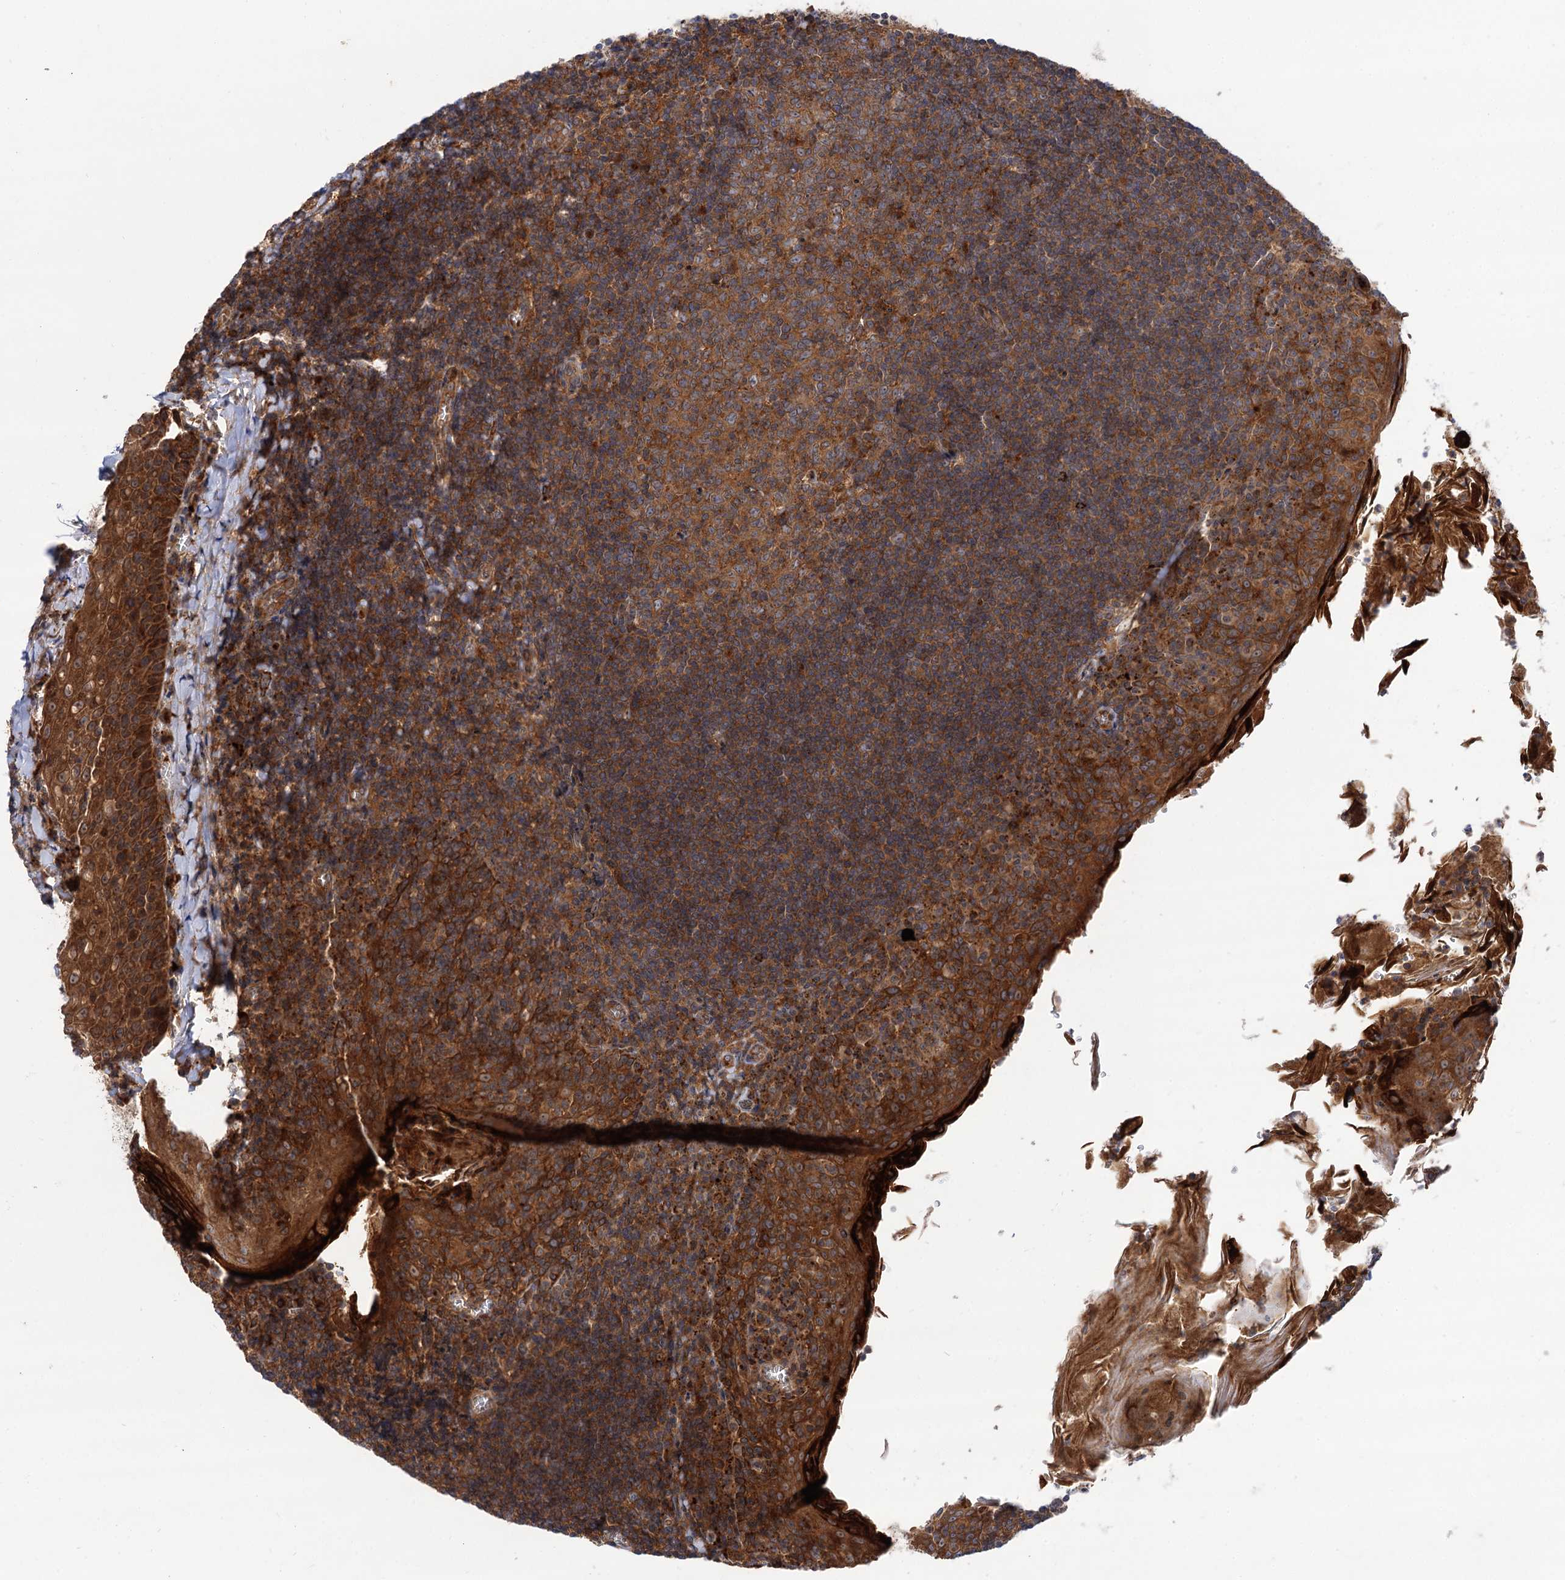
{"staining": {"intensity": "moderate", "quantity": ">75%", "location": "cytoplasmic/membranous"}, "tissue": "tonsil", "cell_type": "Germinal center cells", "image_type": "normal", "snomed": [{"axis": "morphology", "description": "Normal tissue, NOS"}, {"axis": "topography", "description": "Tonsil"}], "caption": "This is a histology image of immunohistochemistry staining of unremarkable tonsil, which shows moderate expression in the cytoplasmic/membranous of germinal center cells.", "gene": "PATL1", "patient": {"sex": "male", "age": 27}}